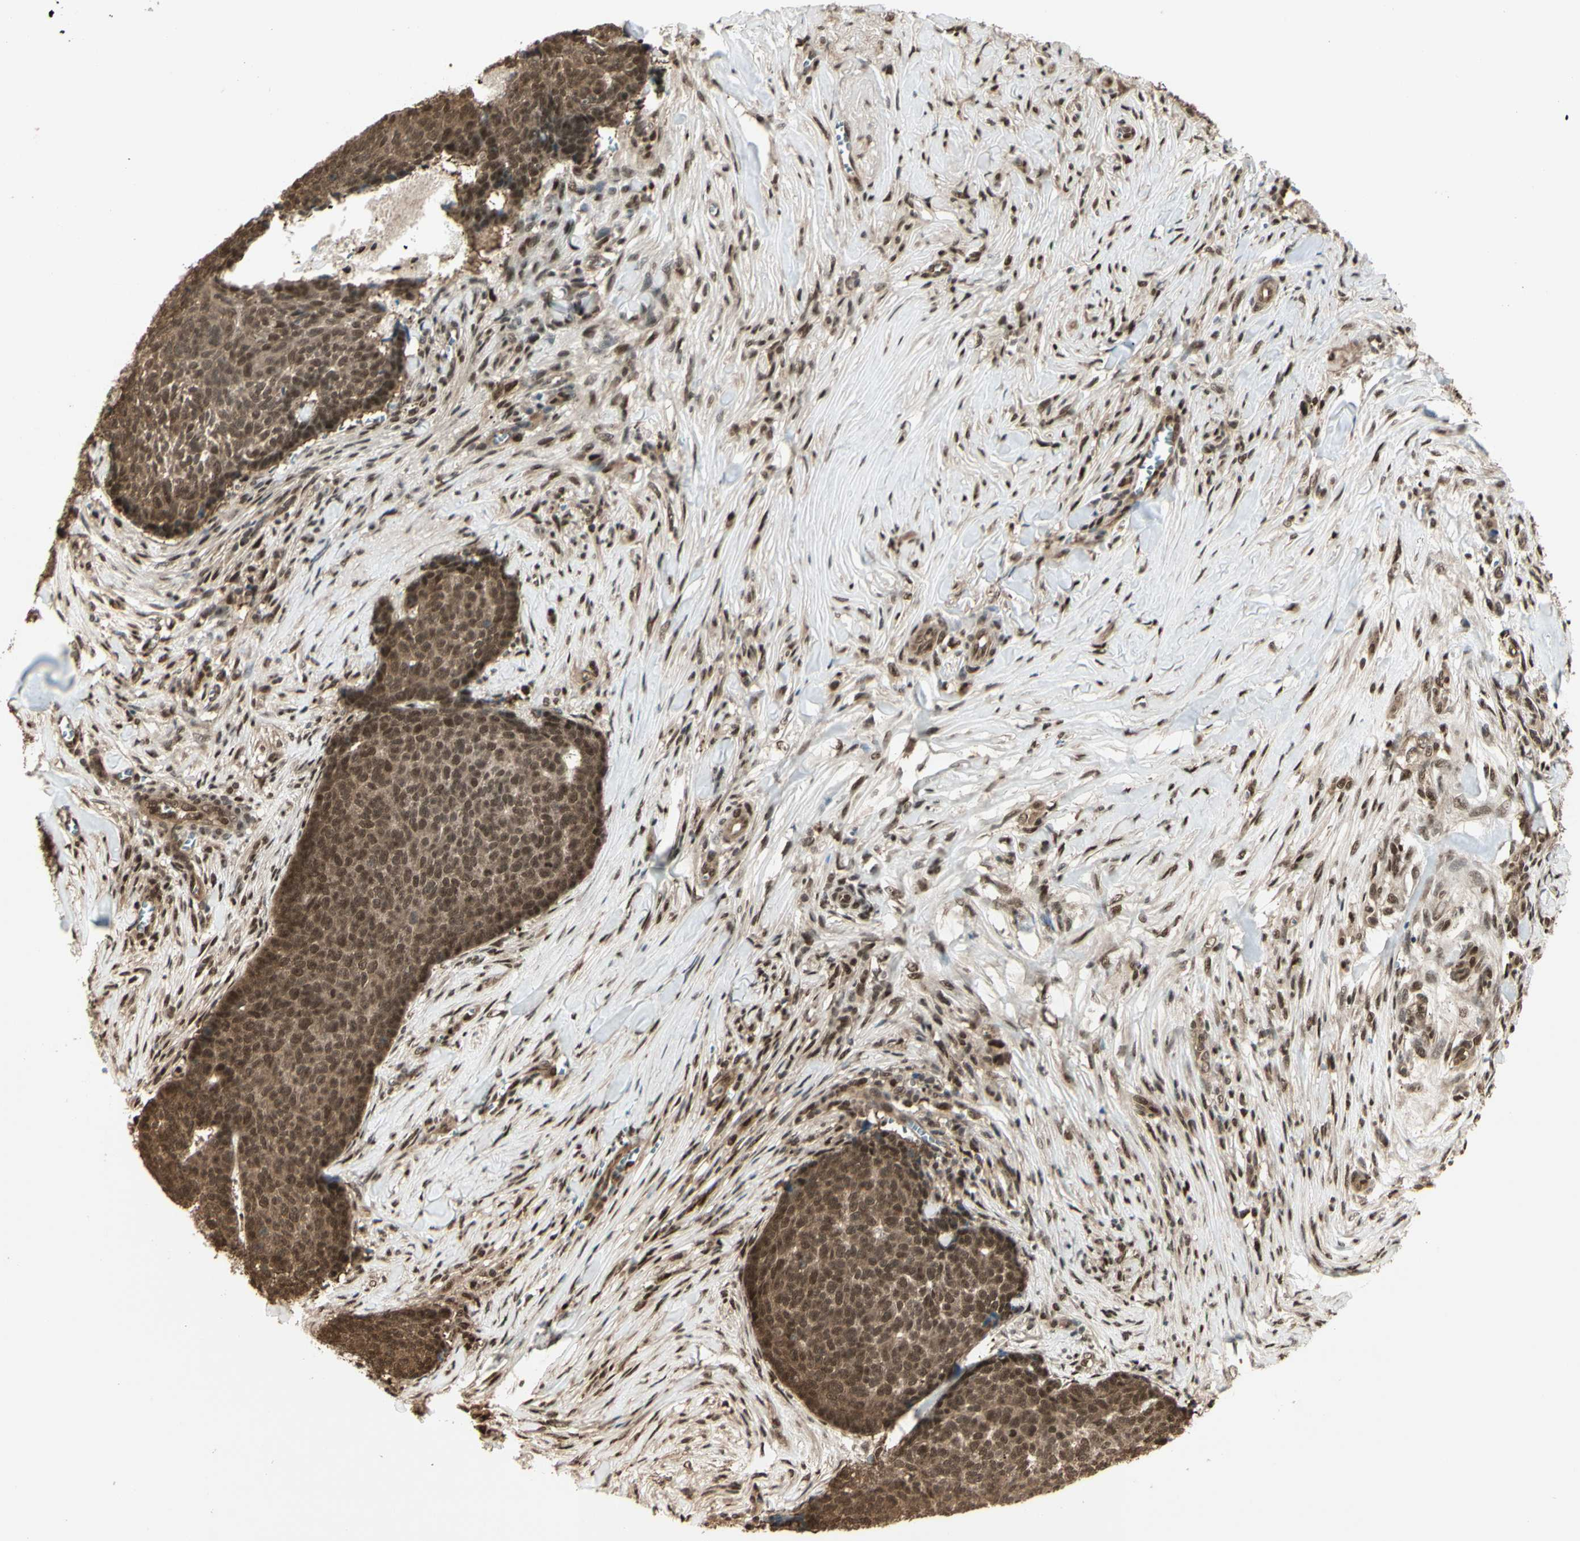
{"staining": {"intensity": "strong", "quantity": ">75%", "location": "cytoplasmic/membranous,nuclear"}, "tissue": "skin cancer", "cell_type": "Tumor cells", "image_type": "cancer", "snomed": [{"axis": "morphology", "description": "Basal cell carcinoma"}, {"axis": "topography", "description": "Skin"}], "caption": "This histopathology image demonstrates immunohistochemistry (IHC) staining of human basal cell carcinoma (skin), with high strong cytoplasmic/membranous and nuclear positivity in about >75% of tumor cells.", "gene": "HSF1", "patient": {"sex": "male", "age": 84}}